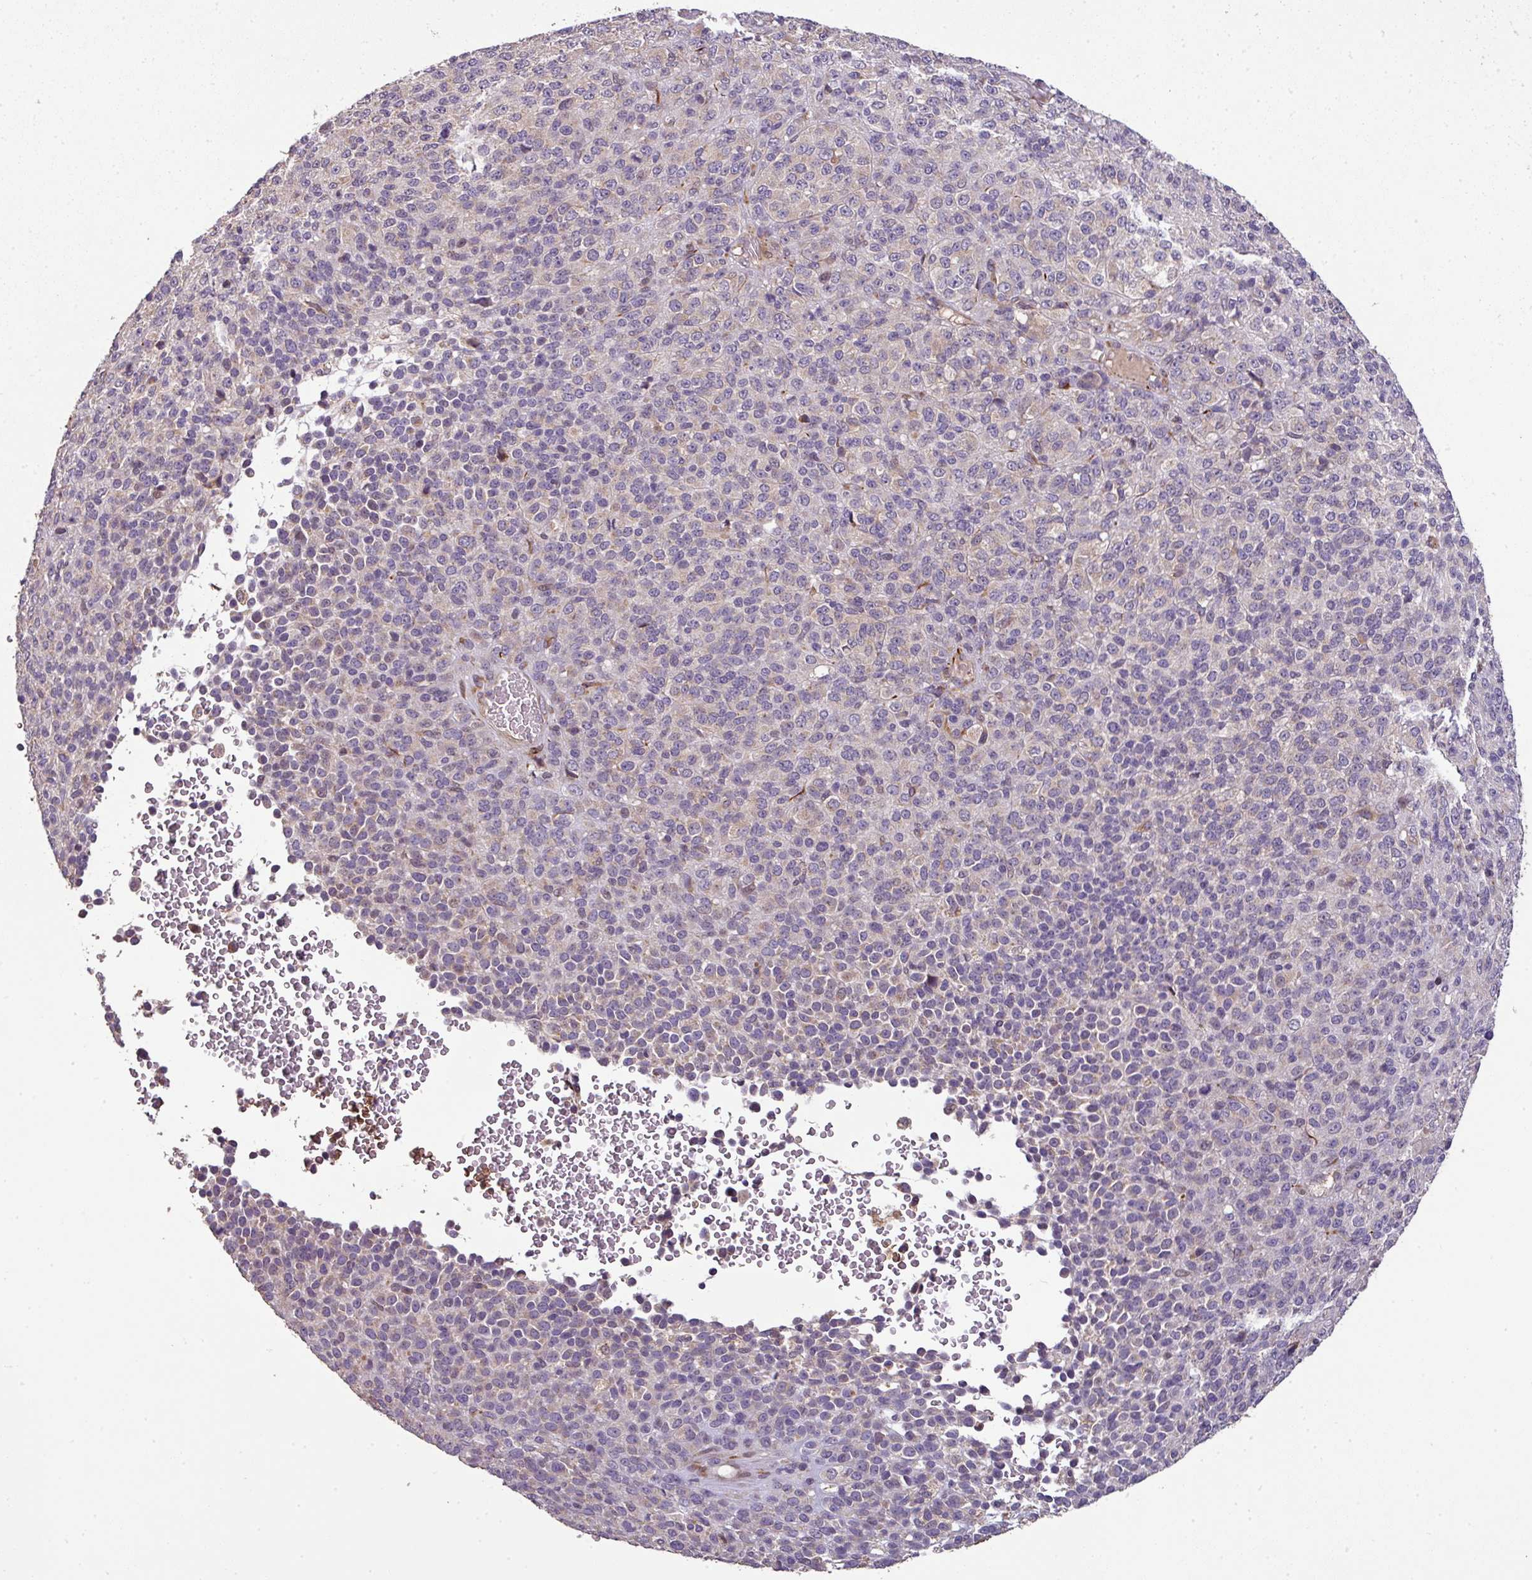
{"staining": {"intensity": "negative", "quantity": "none", "location": "none"}, "tissue": "melanoma", "cell_type": "Tumor cells", "image_type": "cancer", "snomed": [{"axis": "morphology", "description": "Malignant melanoma, Metastatic site"}, {"axis": "topography", "description": "Brain"}], "caption": "Malignant melanoma (metastatic site) was stained to show a protein in brown. There is no significant staining in tumor cells. (DAB immunohistochemistry (IHC) visualized using brightfield microscopy, high magnification).", "gene": "SPCS3", "patient": {"sex": "female", "age": 56}}